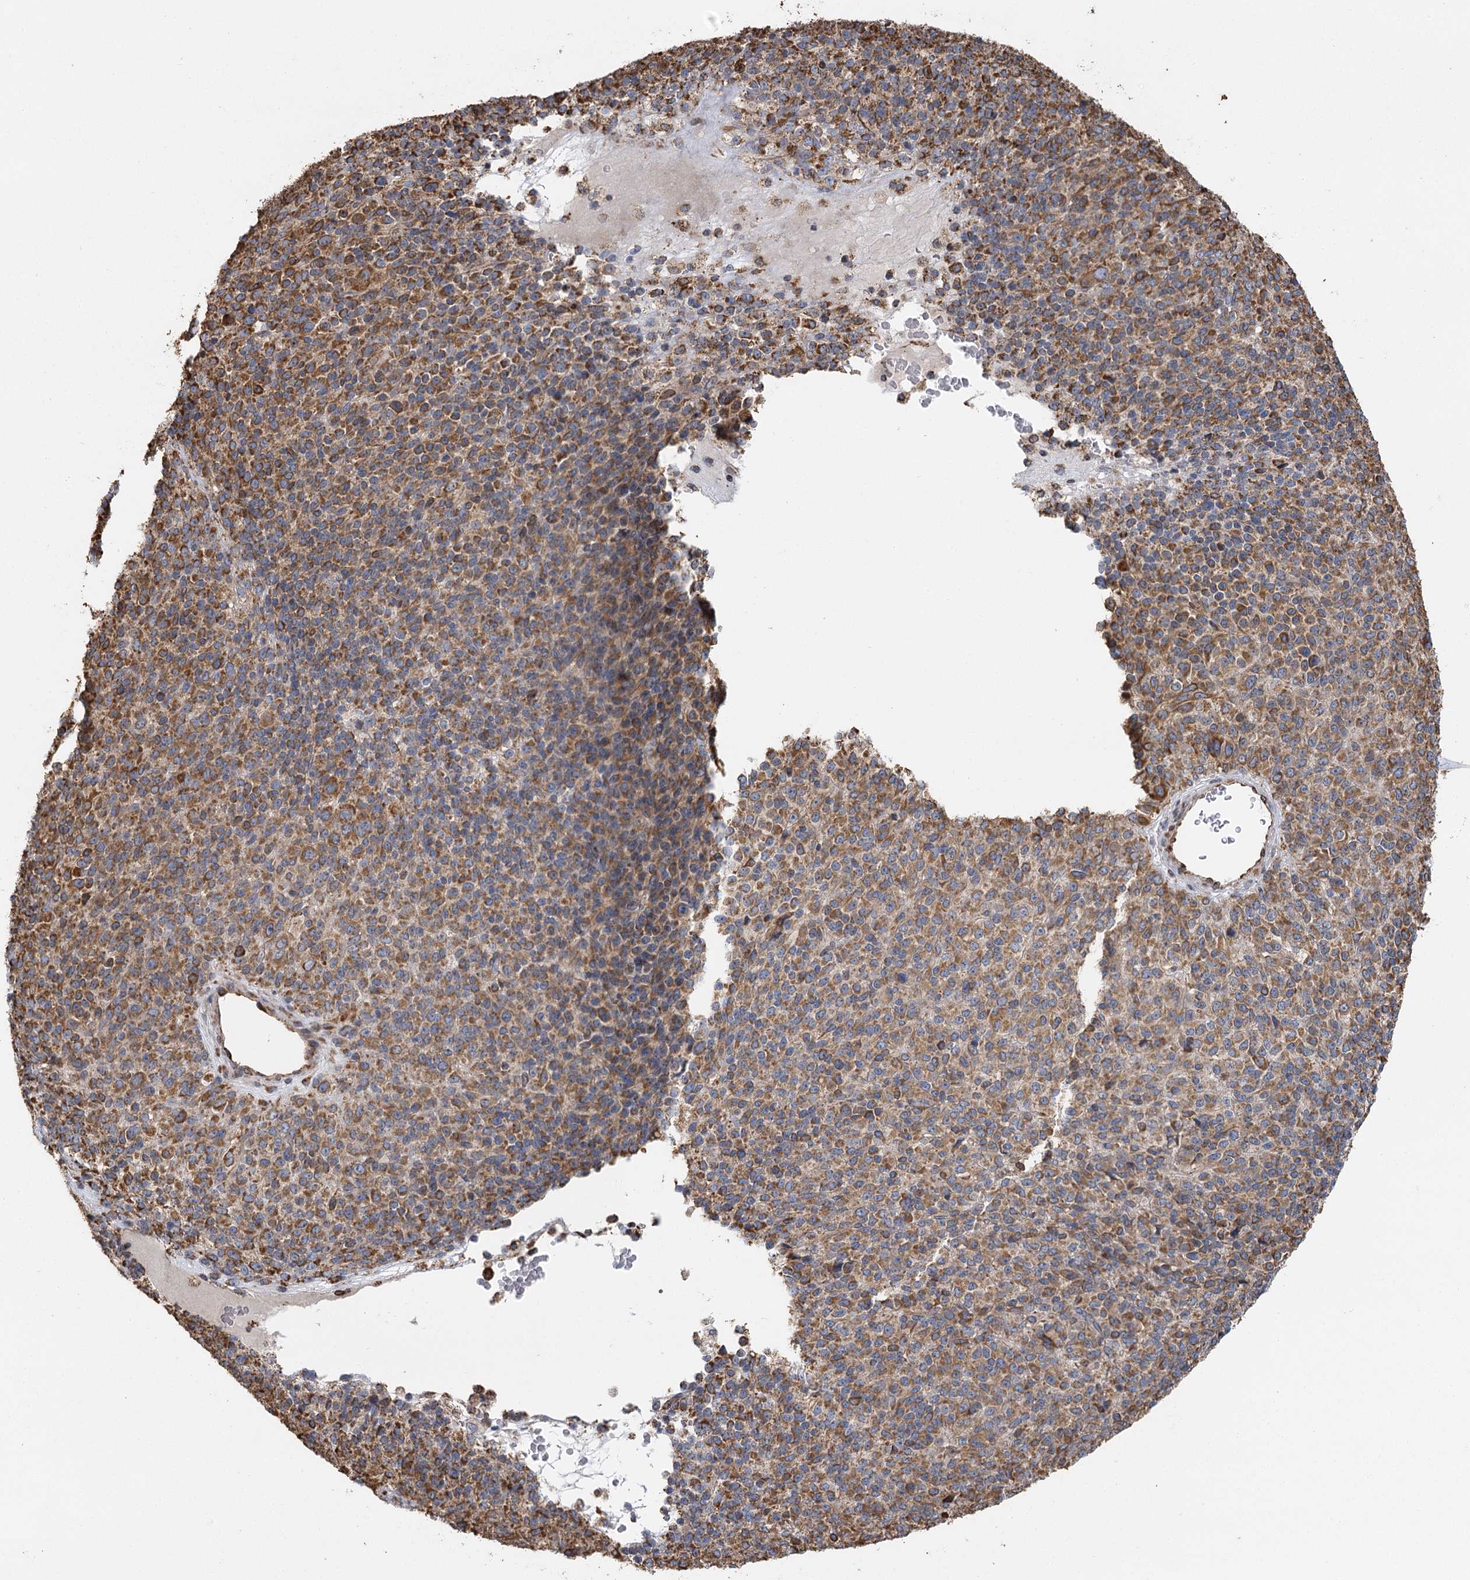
{"staining": {"intensity": "moderate", "quantity": ">75%", "location": "cytoplasmic/membranous"}, "tissue": "melanoma", "cell_type": "Tumor cells", "image_type": "cancer", "snomed": [{"axis": "morphology", "description": "Malignant melanoma, Metastatic site"}, {"axis": "topography", "description": "Brain"}], "caption": "Melanoma was stained to show a protein in brown. There is medium levels of moderate cytoplasmic/membranous expression in approximately >75% of tumor cells. (DAB = brown stain, brightfield microscopy at high magnification).", "gene": "IL11RA", "patient": {"sex": "female", "age": 56}}